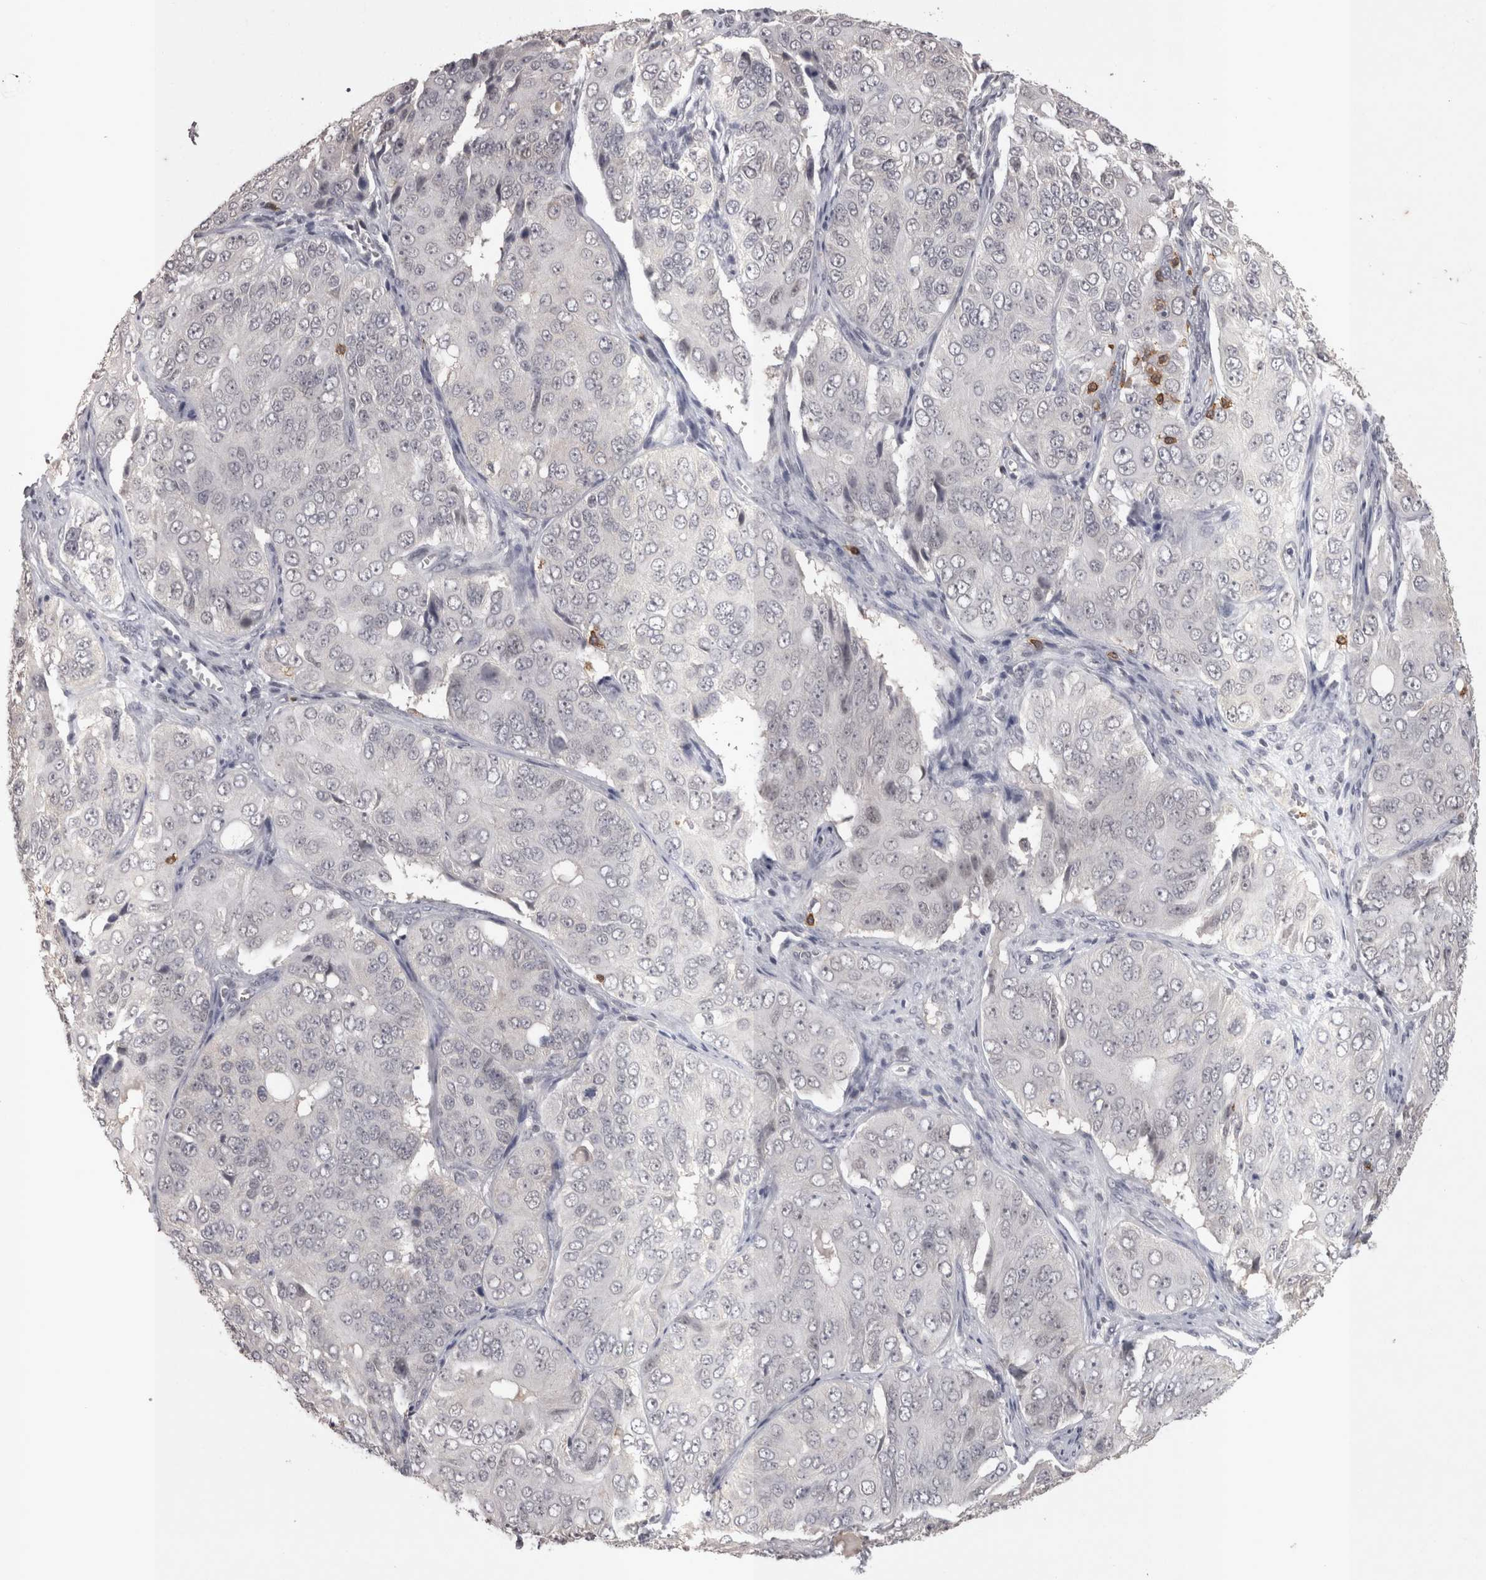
{"staining": {"intensity": "negative", "quantity": "none", "location": "none"}, "tissue": "ovarian cancer", "cell_type": "Tumor cells", "image_type": "cancer", "snomed": [{"axis": "morphology", "description": "Carcinoma, endometroid"}, {"axis": "topography", "description": "Ovary"}], "caption": "IHC photomicrograph of human ovarian cancer (endometroid carcinoma) stained for a protein (brown), which reveals no staining in tumor cells.", "gene": "SKAP1", "patient": {"sex": "female", "age": 51}}